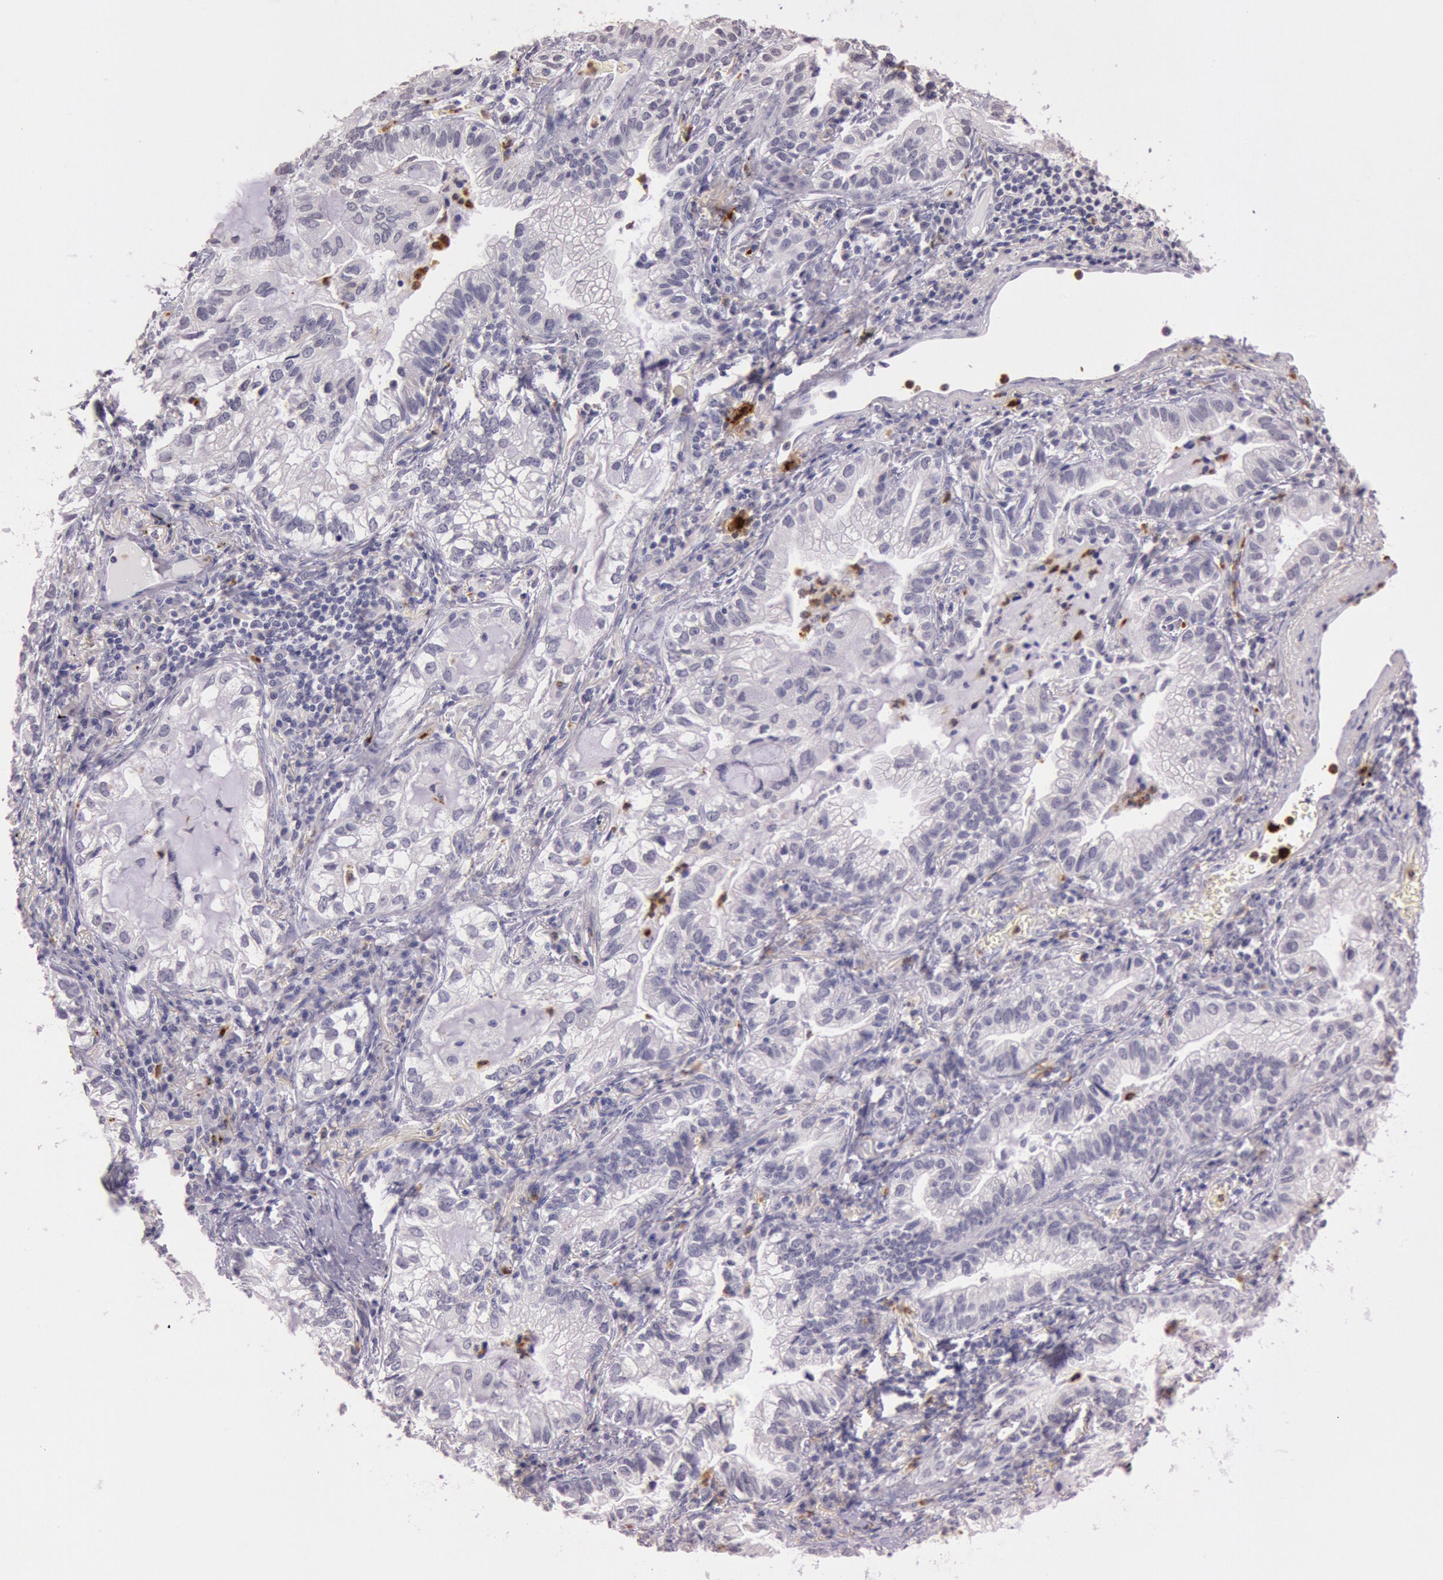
{"staining": {"intensity": "negative", "quantity": "none", "location": "none"}, "tissue": "lung cancer", "cell_type": "Tumor cells", "image_type": "cancer", "snomed": [{"axis": "morphology", "description": "Adenocarcinoma, NOS"}, {"axis": "topography", "description": "Lung"}], "caption": "A photomicrograph of lung adenocarcinoma stained for a protein reveals no brown staining in tumor cells. (Brightfield microscopy of DAB (3,3'-diaminobenzidine) IHC at high magnification).", "gene": "KDM6A", "patient": {"sex": "female", "age": 50}}